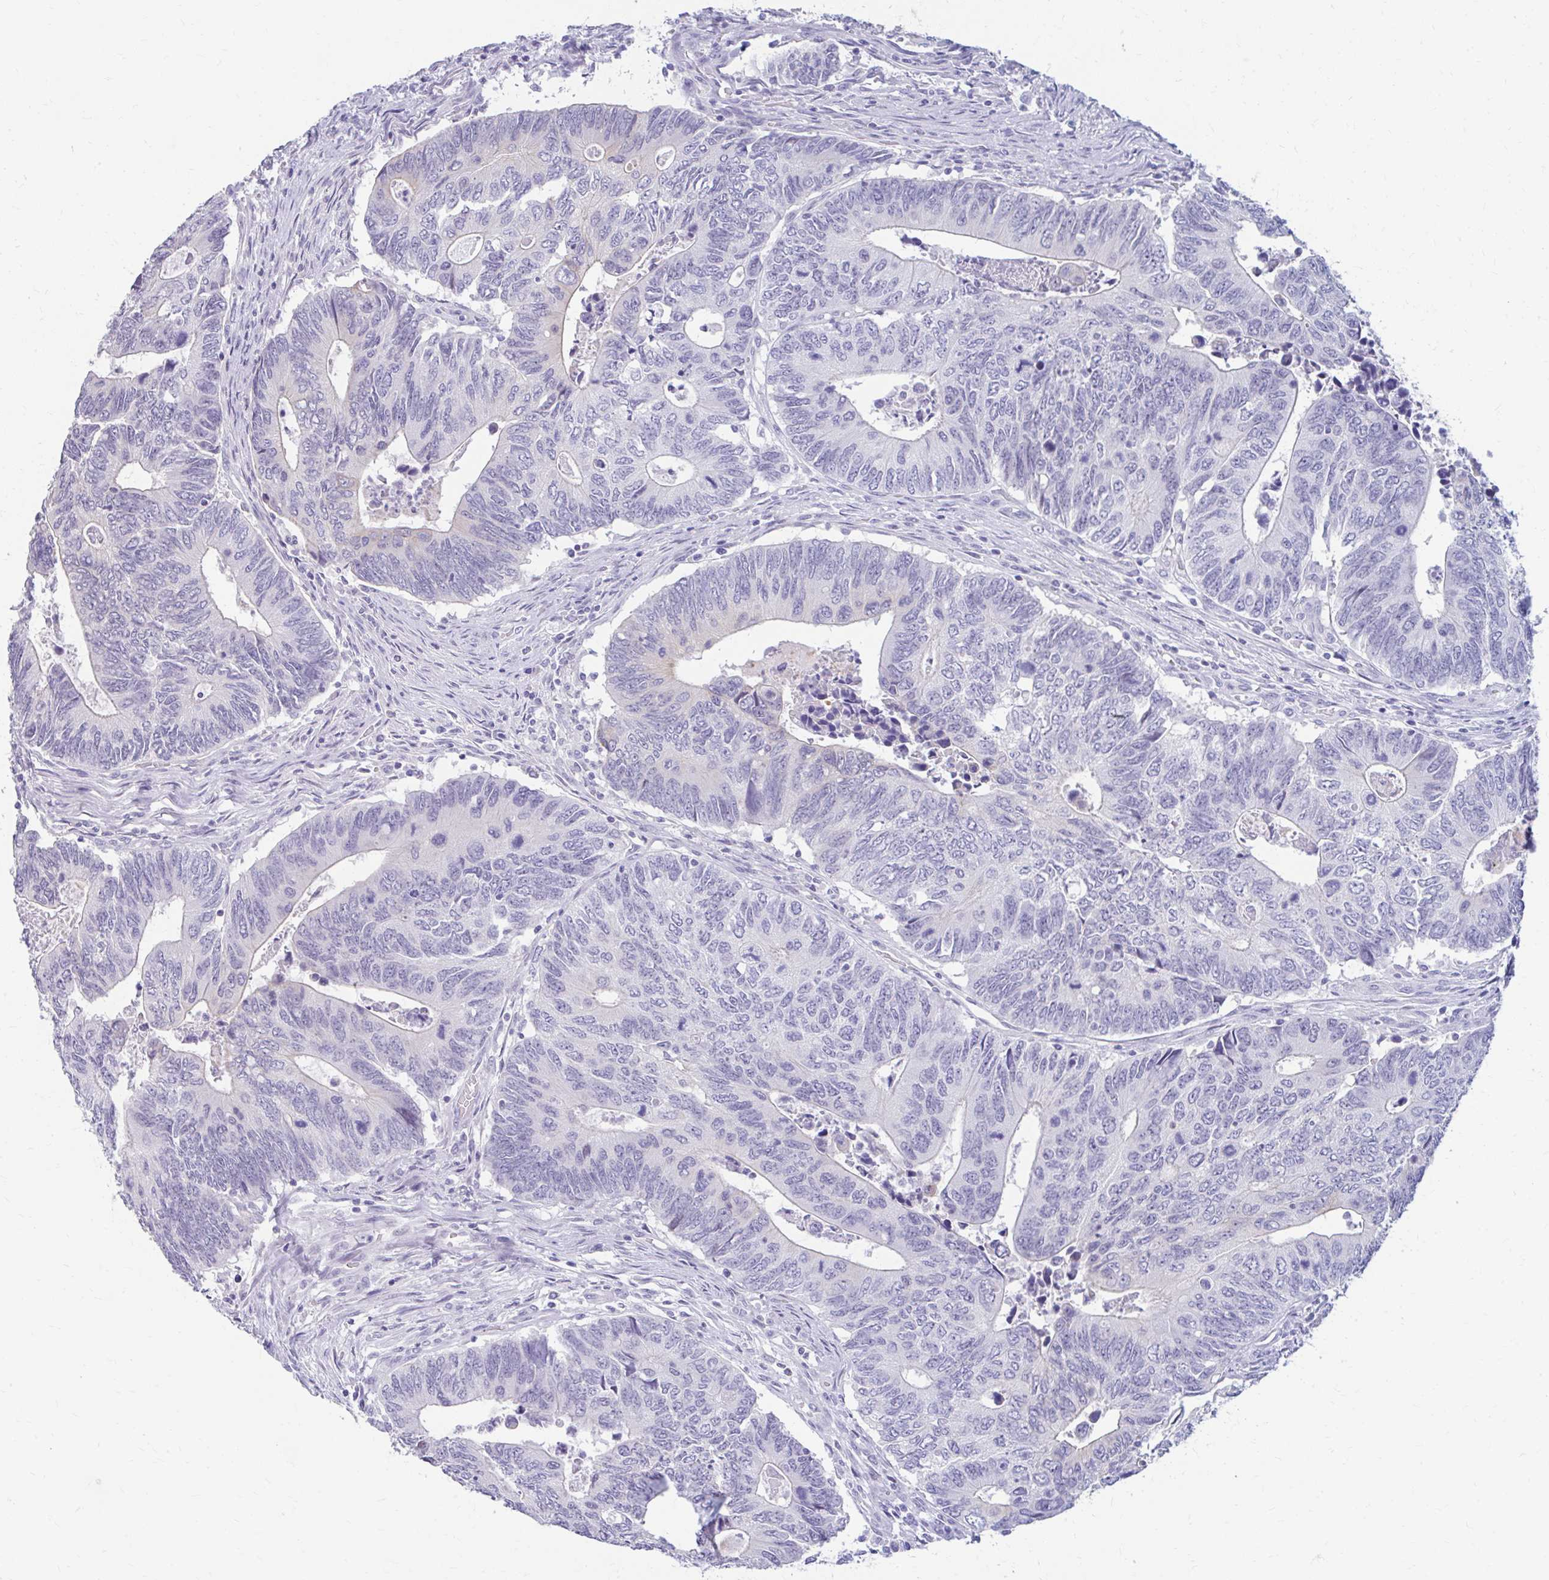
{"staining": {"intensity": "negative", "quantity": "none", "location": "none"}, "tissue": "colorectal cancer", "cell_type": "Tumor cells", "image_type": "cancer", "snomed": [{"axis": "morphology", "description": "Adenocarcinoma, NOS"}, {"axis": "topography", "description": "Colon"}], "caption": "There is no significant positivity in tumor cells of colorectal adenocarcinoma.", "gene": "RGS16", "patient": {"sex": "male", "age": 87}}